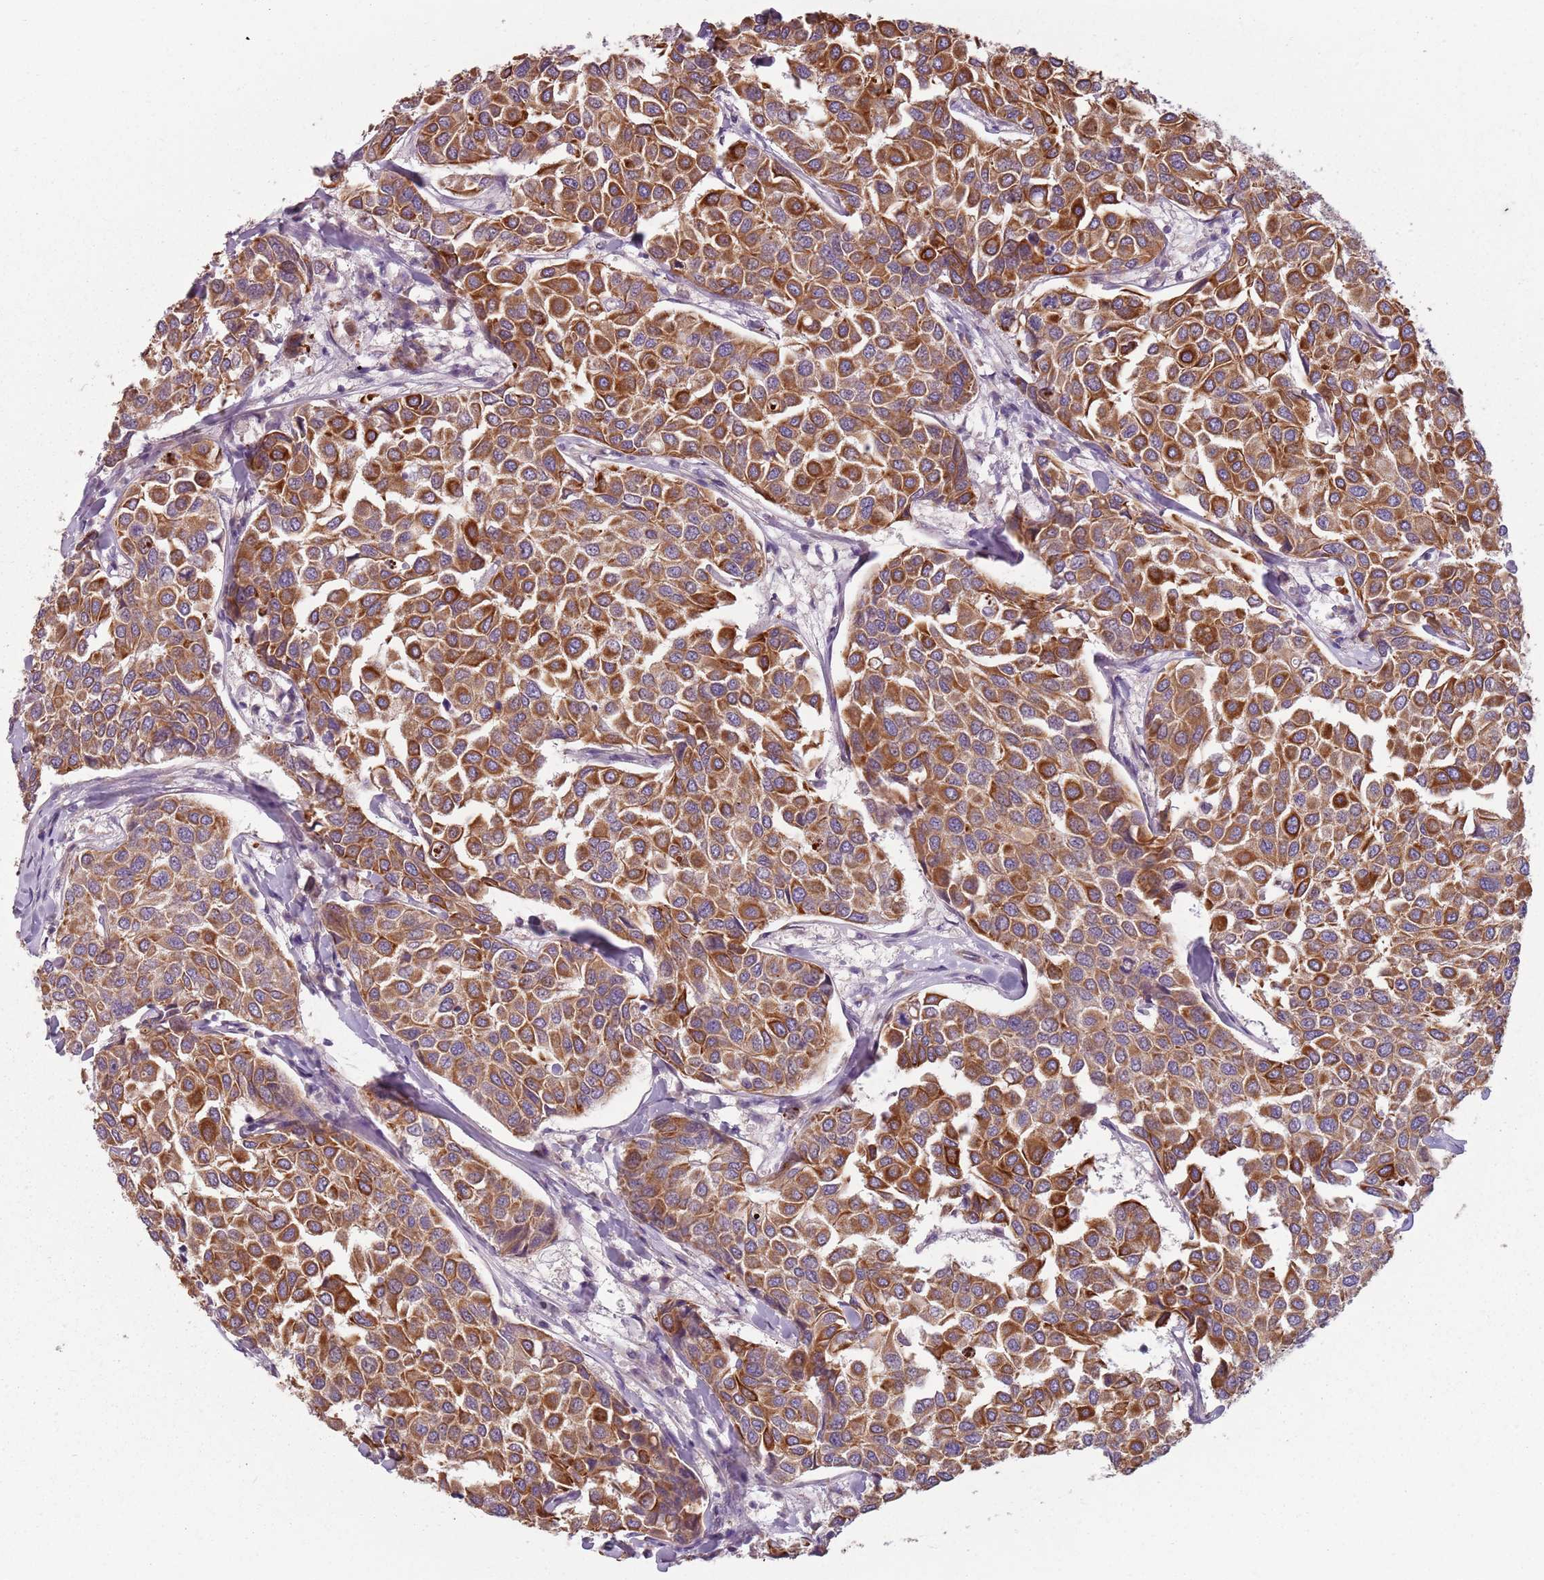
{"staining": {"intensity": "strong", "quantity": ">75%", "location": "cytoplasmic/membranous"}, "tissue": "breast cancer", "cell_type": "Tumor cells", "image_type": "cancer", "snomed": [{"axis": "morphology", "description": "Duct carcinoma"}, {"axis": "topography", "description": "Breast"}], "caption": "The immunohistochemical stain shows strong cytoplasmic/membranous positivity in tumor cells of breast invasive ductal carcinoma tissue.", "gene": "TLCD2", "patient": {"sex": "female", "age": 55}}